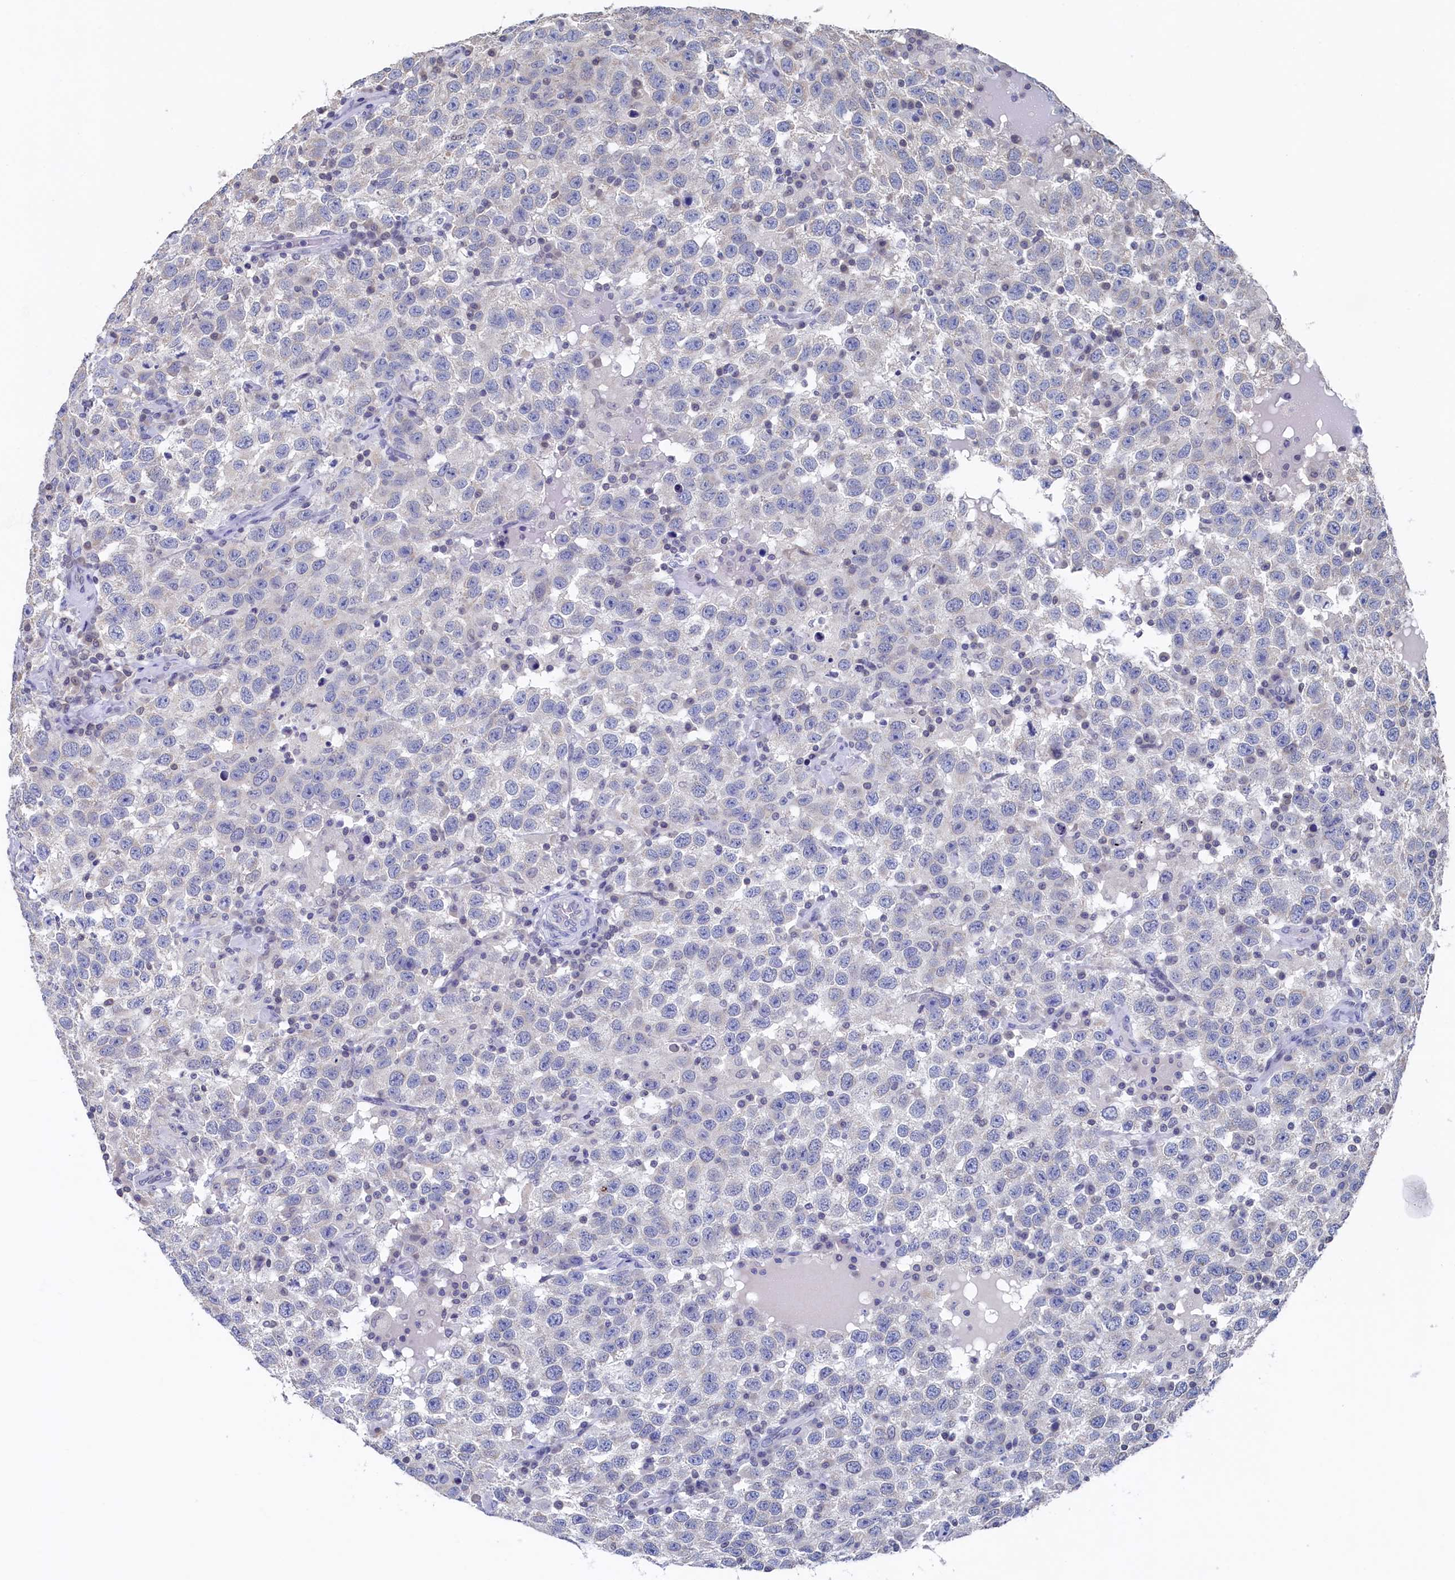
{"staining": {"intensity": "negative", "quantity": "none", "location": "none"}, "tissue": "testis cancer", "cell_type": "Tumor cells", "image_type": "cancer", "snomed": [{"axis": "morphology", "description": "Seminoma, NOS"}, {"axis": "topography", "description": "Testis"}], "caption": "This is an immunohistochemistry image of testis cancer. There is no positivity in tumor cells.", "gene": "C11orf54", "patient": {"sex": "male", "age": 41}}